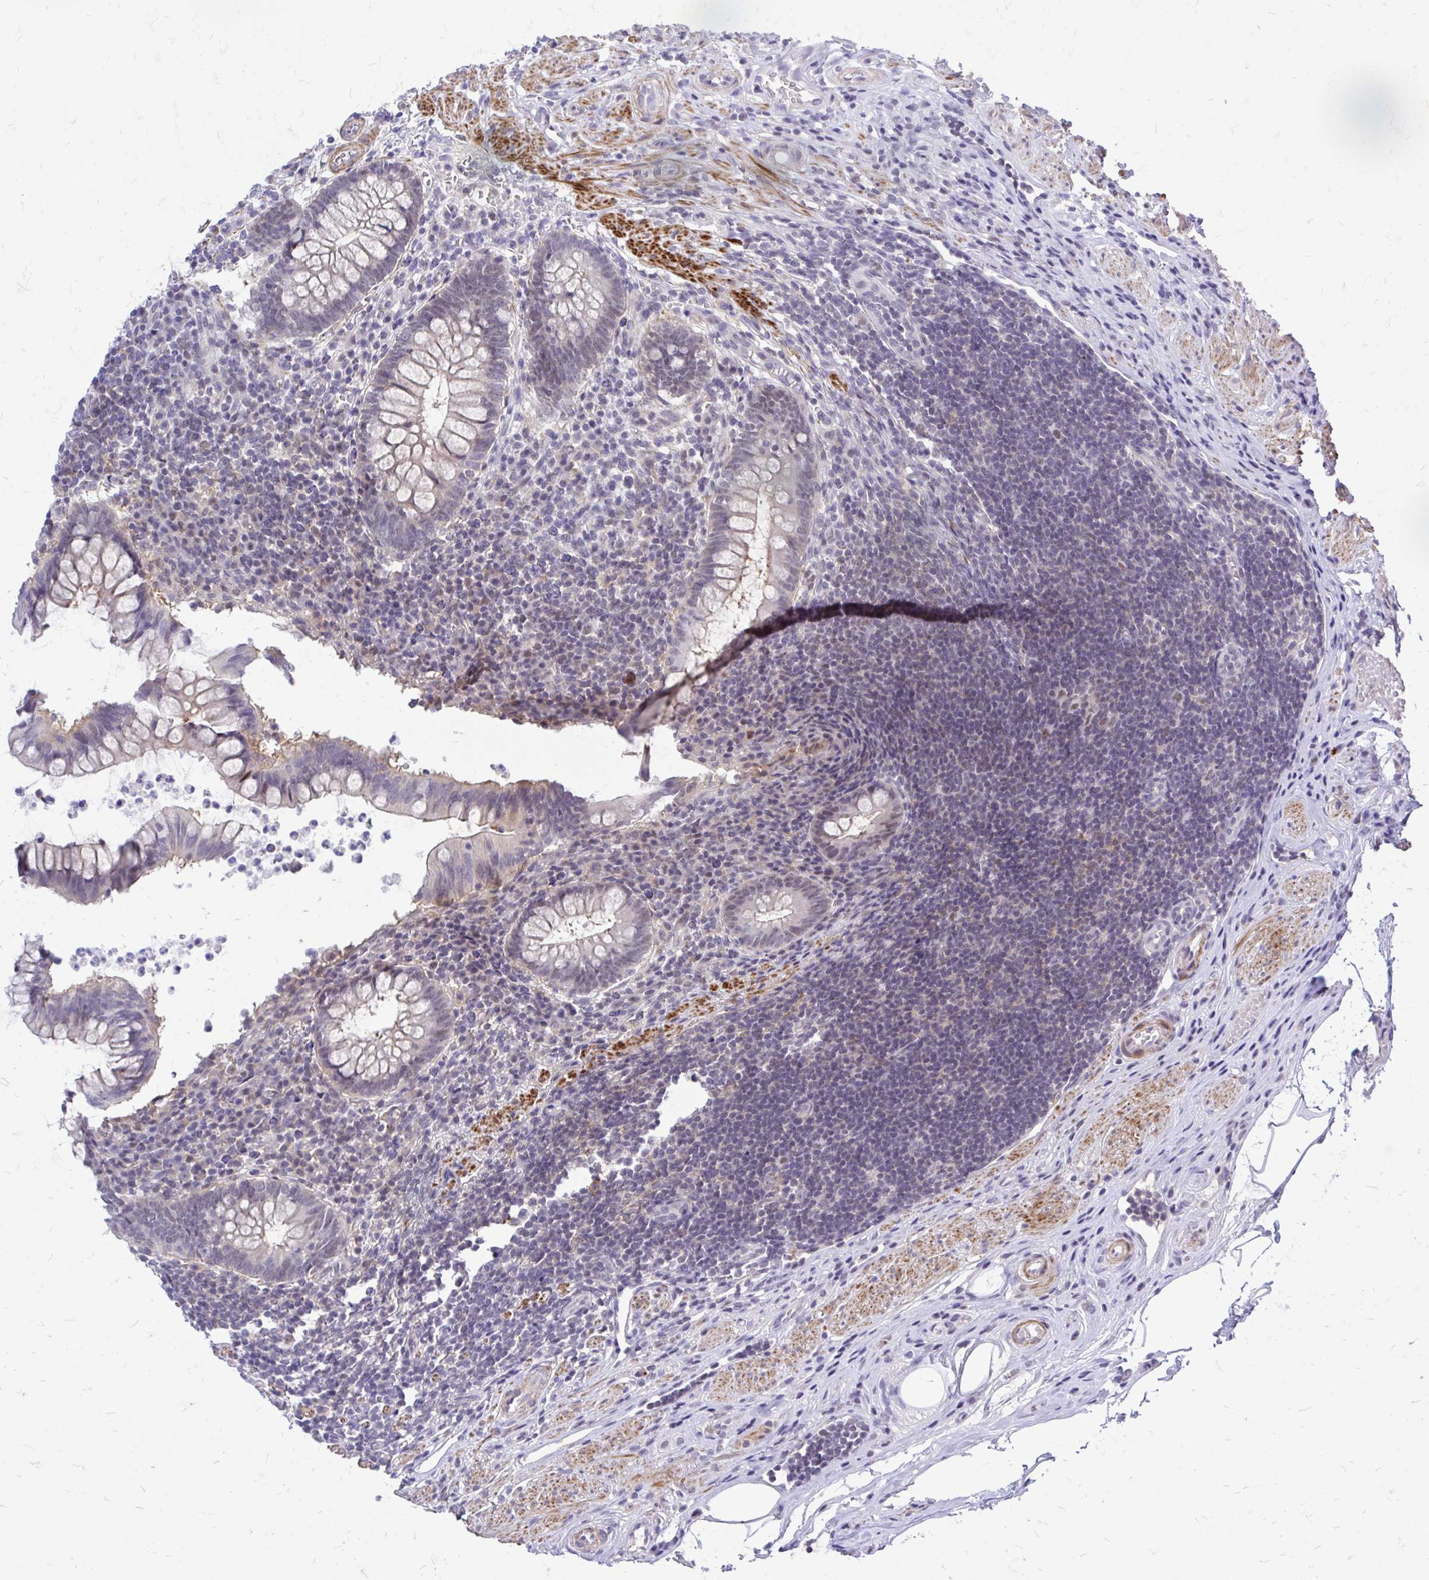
{"staining": {"intensity": "weak", "quantity": "<25%", "location": "nuclear"}, "tissue": "appendix", "cell_type": "Glandular cells", "image_type": "normal", "snomed": [{"axis": "morphology", "description": "Normal tissue, NOS"}, {"axis": "topography", "description": "Appendix"}], "caption": "IHC photomicrograph of benign appendix: appendix stained with DAB (3,3'-diaminobenzidine) reveals no significant protein expression in glandular cells. (DAB immunohistochemistry (IHC), high magnification).", "gene": "ZBTB25", "patient": {"sex": "female", "age": 56}}